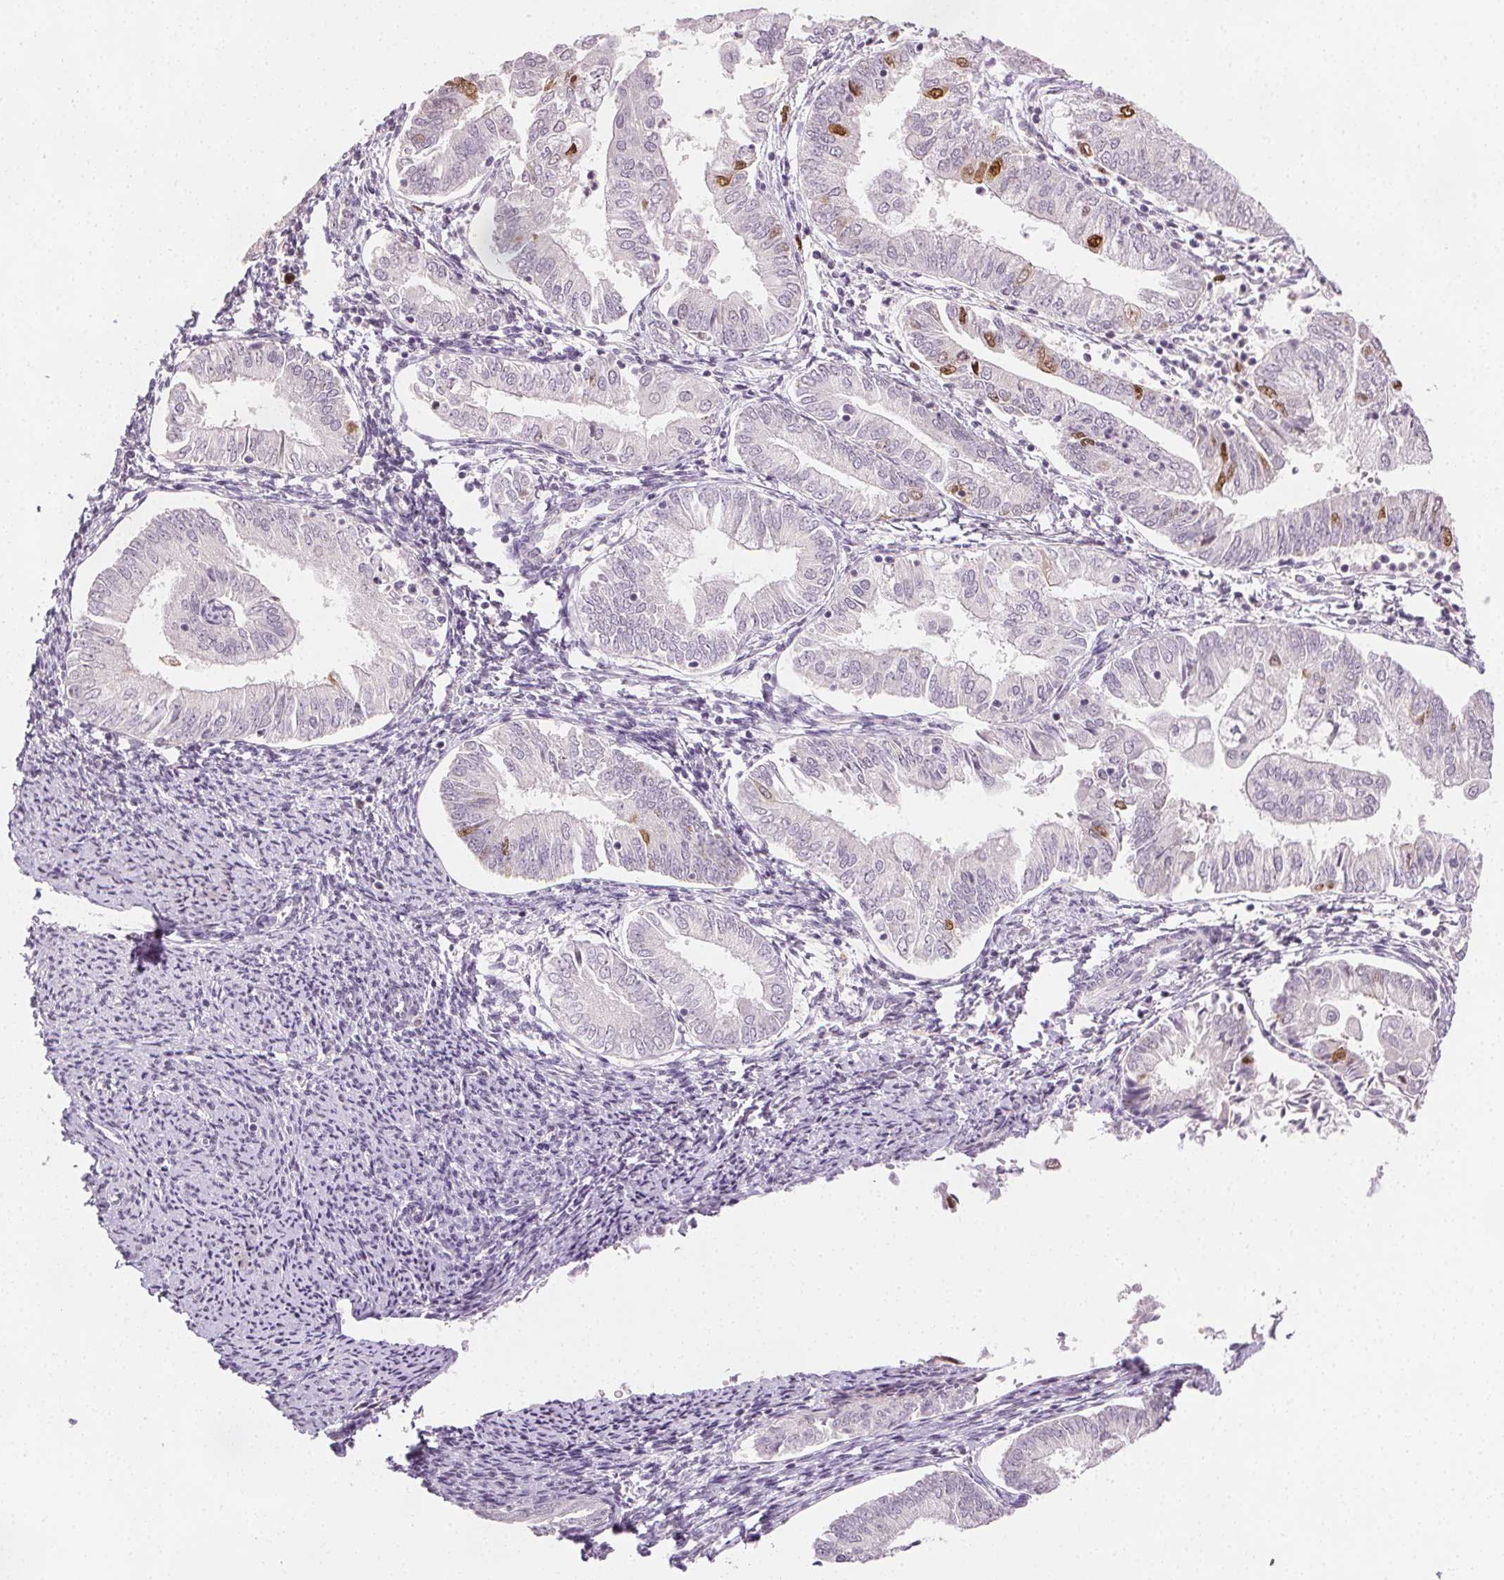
{"staining": {"intensity": "moderate", "quantity": "<25%", "location": "nuclear"}, "tissue": "endometrial cancer", "cell_type": "Tumor cells", "image_type": "cancer", "snomed": [{"axis": "morphology", "description": "Adenocarcinoma, NOS"}, {"axis": "topography", "description": "Endometrium"}], "caption": "IHC (DAB (3,3'-diaminobenzidine)) staining of endometrial cancer shows moderate nuclear protein positivity in about <25% of tumor cells.", "gene": "ANLN", "patient": {"sex": "female", "age": 55}}